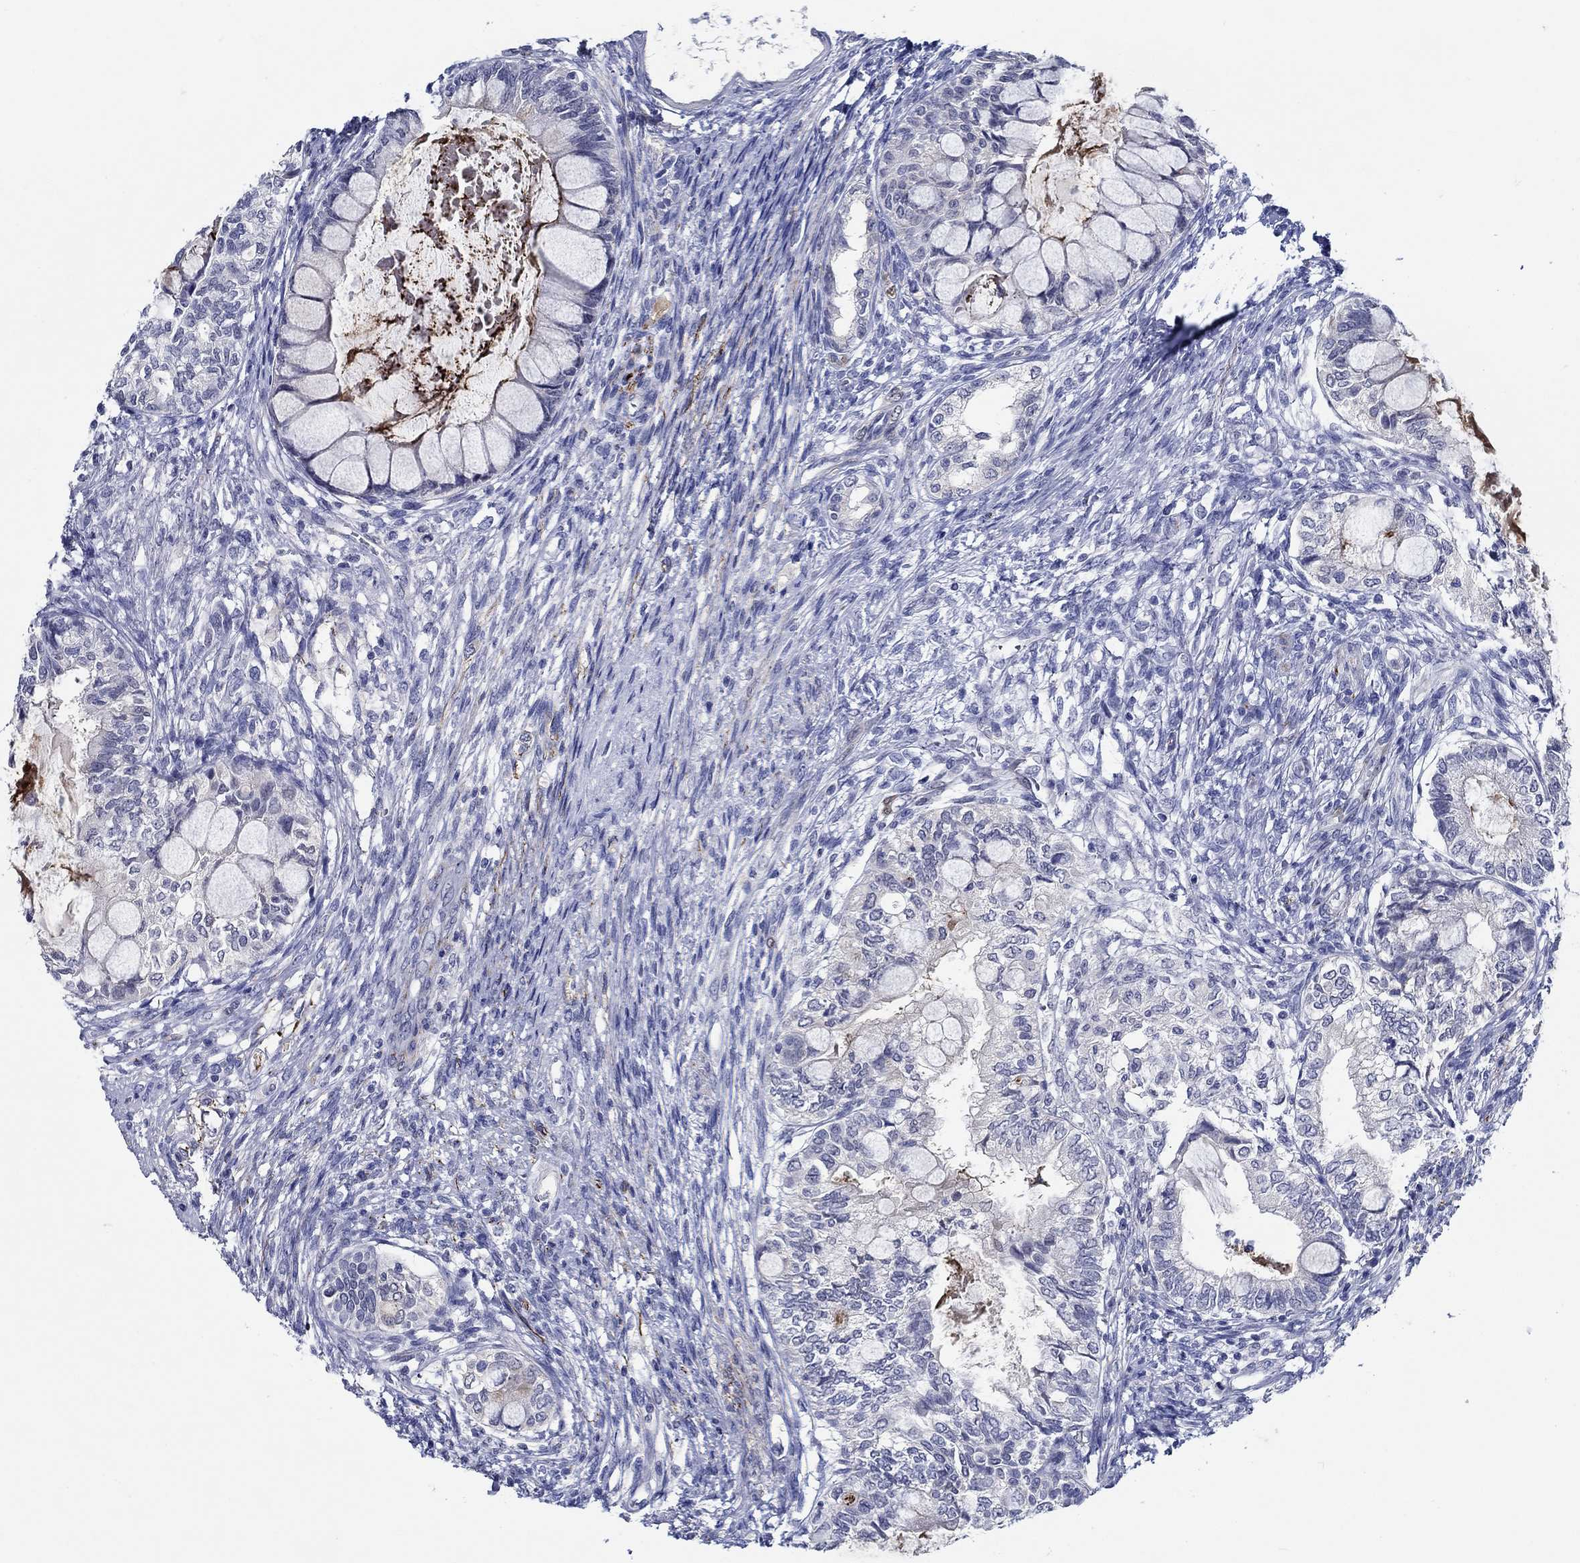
{"staining": {"intensity": "negative", "quantity": "none", "location": "none"}, "tissue": "testis cancer", "cell_type": "Tumor cells", "image_type": "cancer", "snomed": [{"axis": "morphology", "description": "Seminoma, NOS"}, {"axis": "morphology", "description": "Carcinoma, Embryonal, NOS"}, {"axis": "topography", "description": "Testis"}], "caption": "This is an immunohistochemistry (IHC) image of testis cancer (seminoma). There is no staining in tumor cells.", "gene": "MC2R", "patient": {"sex": "male", "age": 41}}